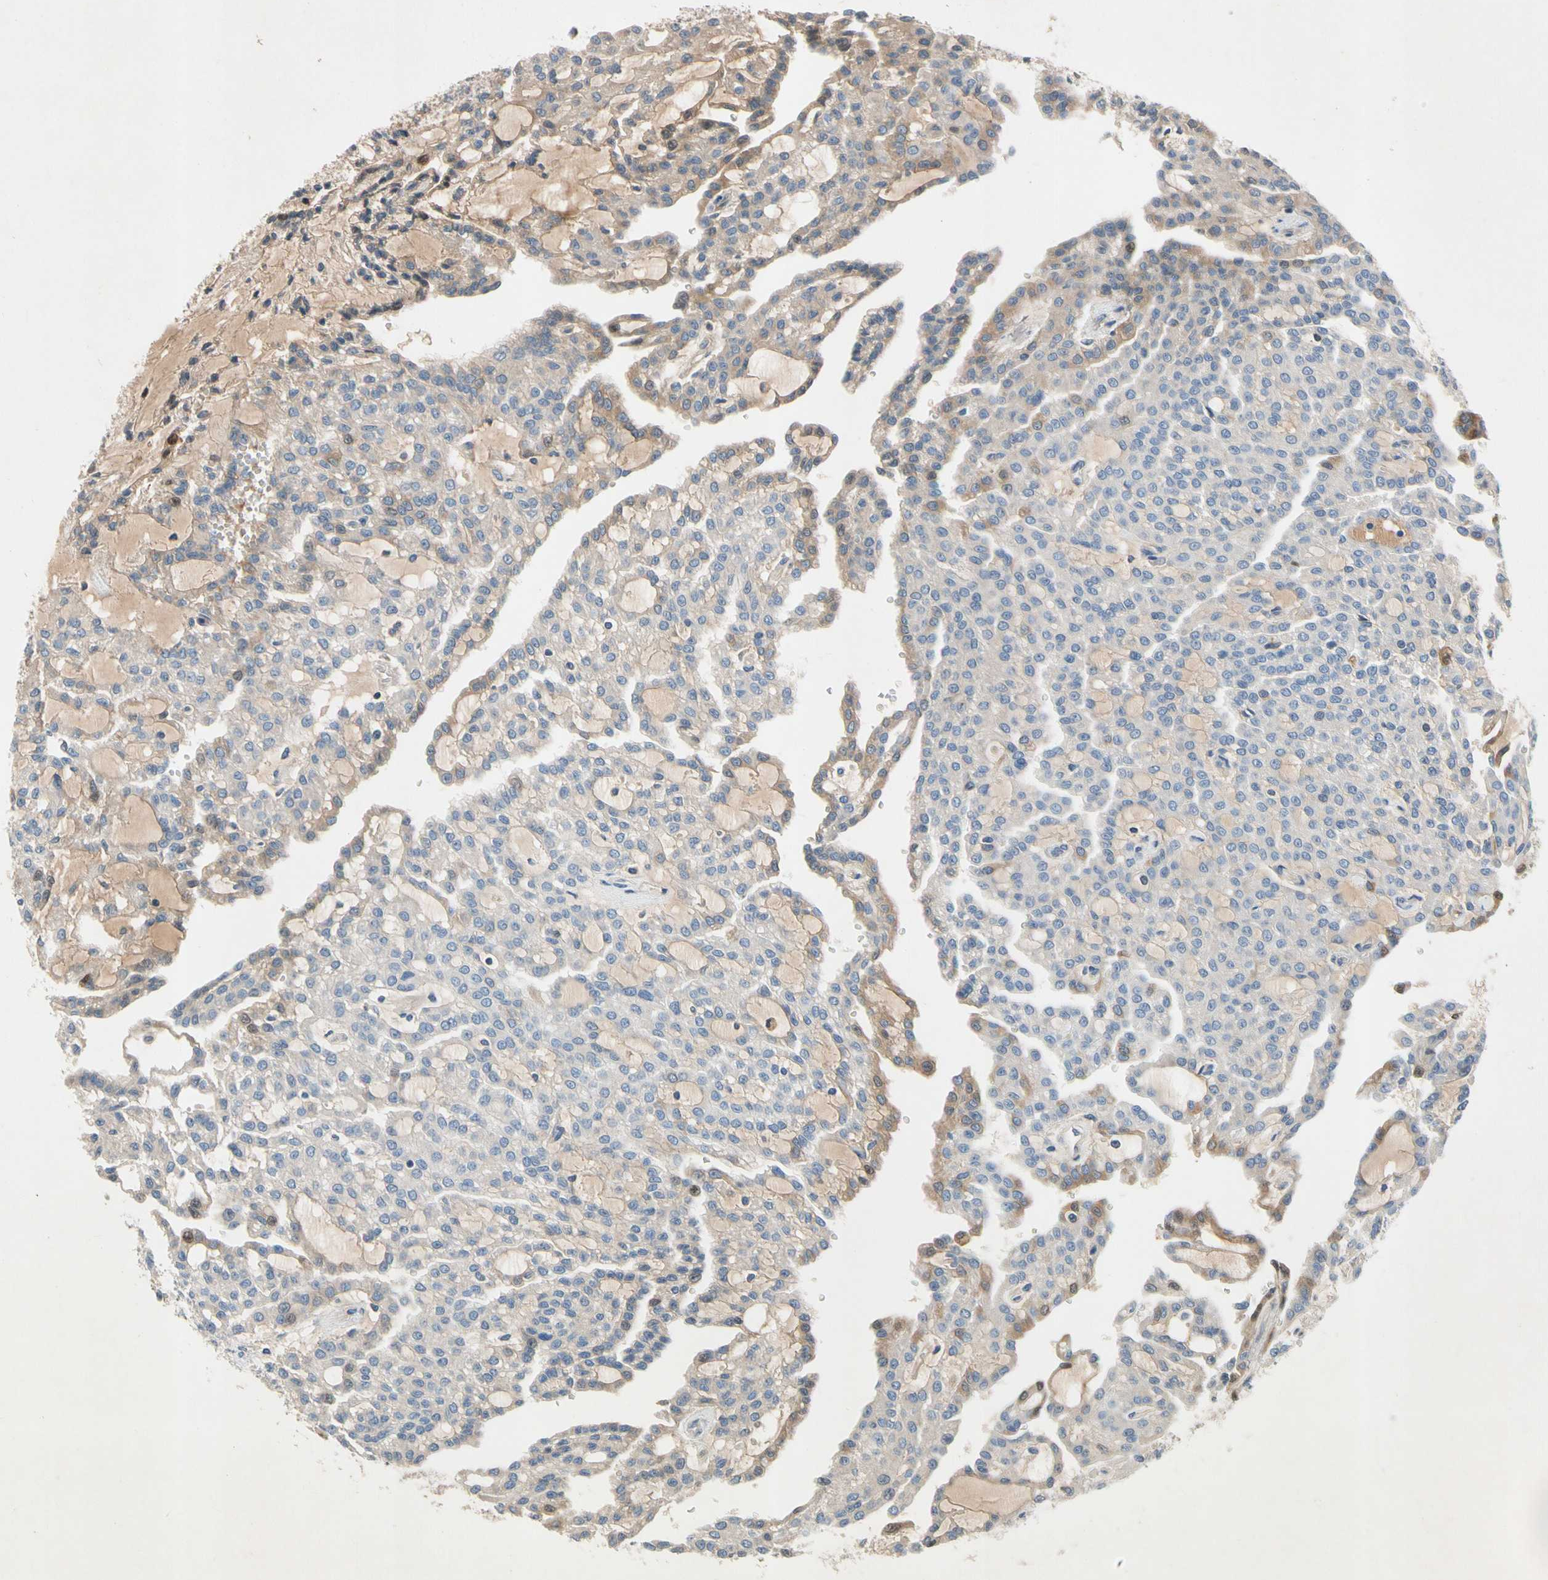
{"staining": {"intensity": "weak", "quantity": "25%-75%", "location": "cytoplasmic/membranous"}, "tissue": "renal cancer", "cell_type": "Tumor cells", "image_type": "cancer", "snomed": [{"axis": "morphology", "description": "Adenocarcinoma, NOS"}, {"axis": "topography", "description": "Kidney"}], "caption": "Human renal cancer stained with a brown dye exhibits weak cytoplasmic/membranous positive expression in about 25%-75% of tumor cells.", "gene": "NDFIP2", "patient": {"sex": "male", "age": 63}}